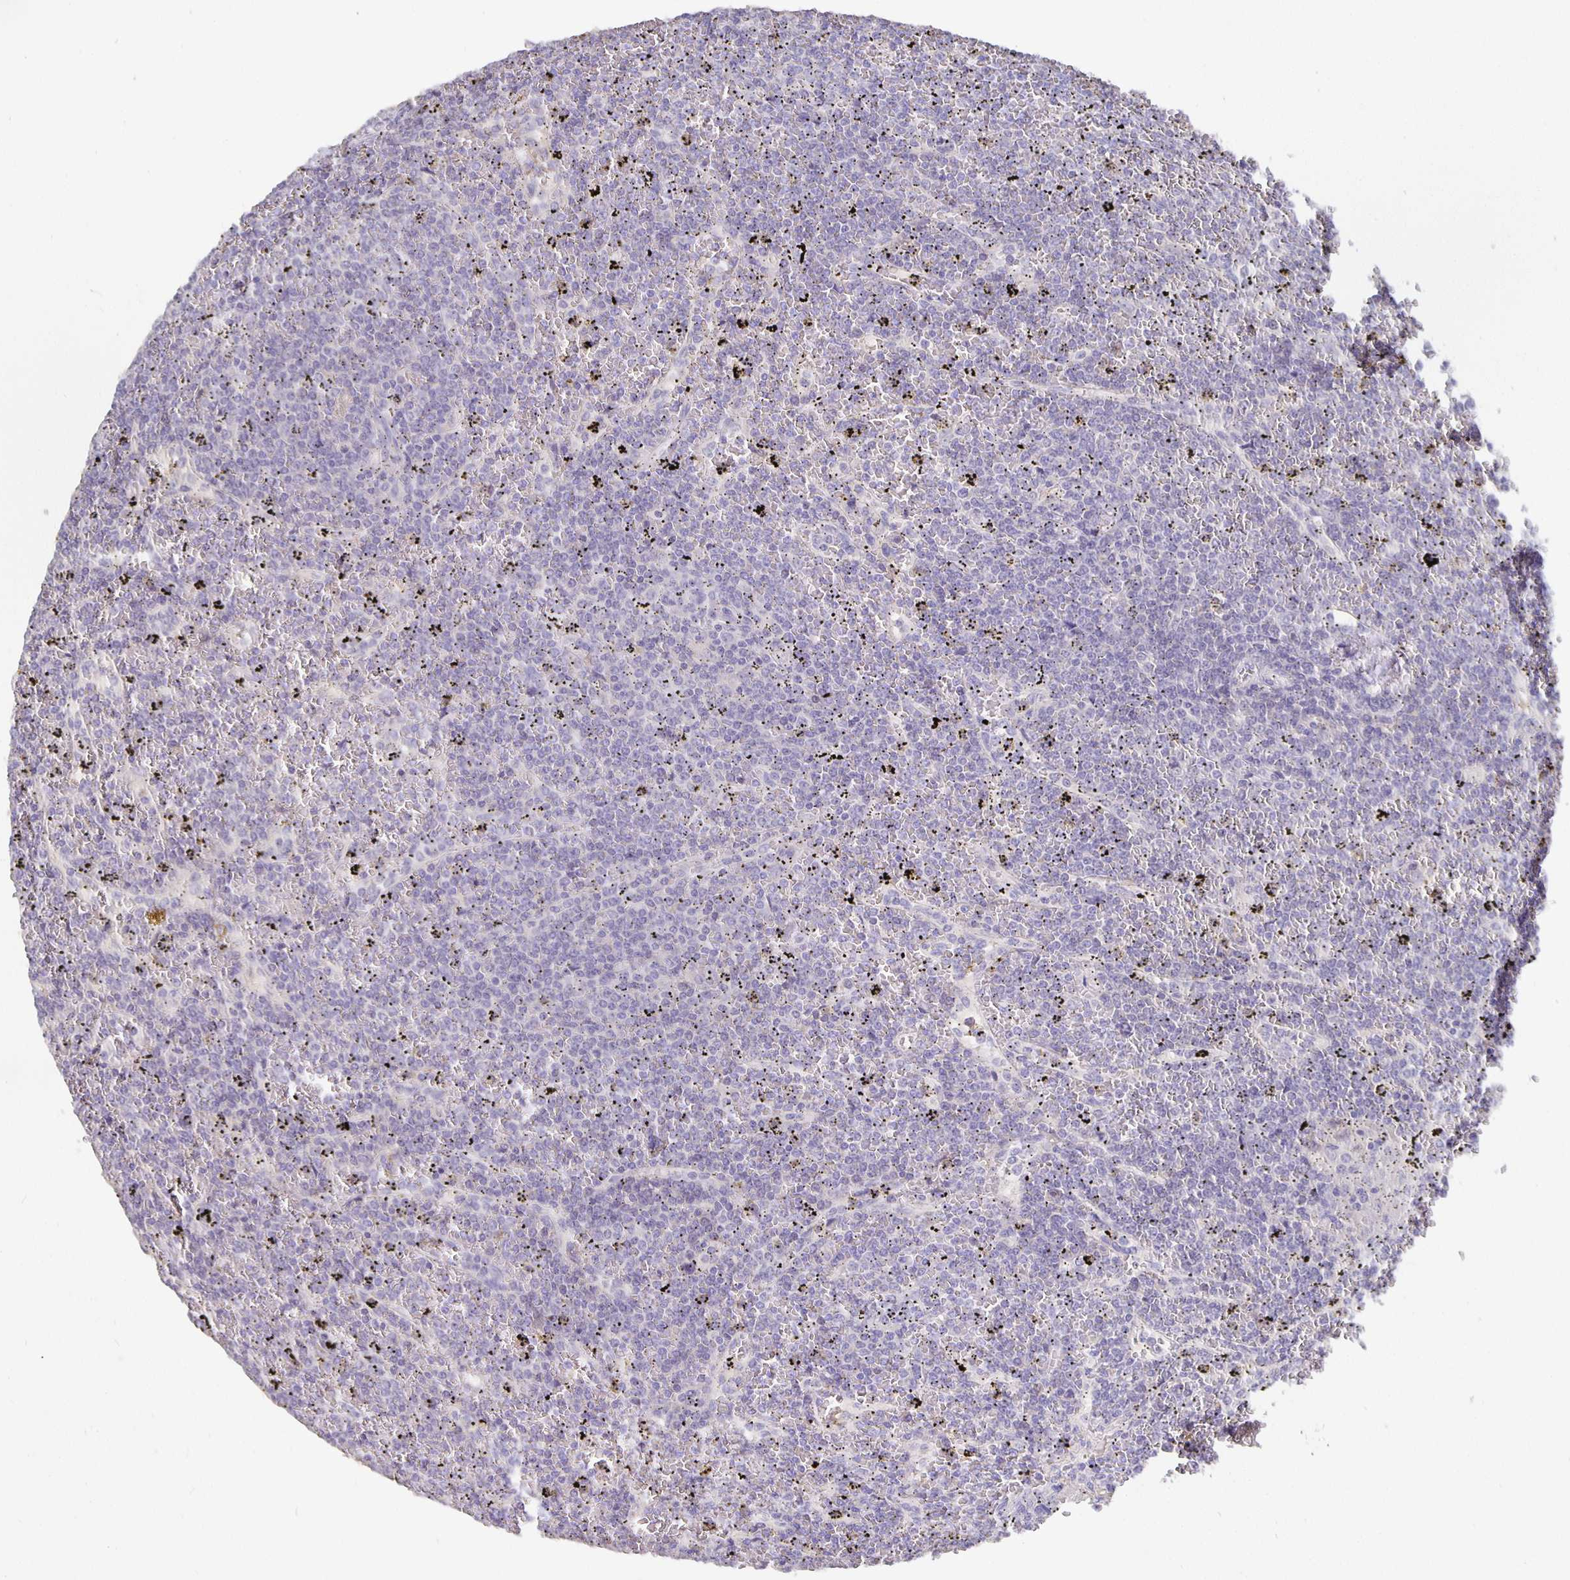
{"staining": {"intensity": "negative", "quantity": "none", "location": "none"}, "tissue": "lymphoma", "cell_type": "Tumor cells", "image_type": "cancer", "snomed": [{"axis": "morphology", "description": "Malignant lymphoma, non-Hodgkin's type, Low grade"}, {"axis": "topography", "description": "Spleen"}], "caption": "Protein analysis of lymphoma displays no significant staining in tumor cells.", "gene": "CFAP74", "patient": {"sex": "female", "age": 19}}